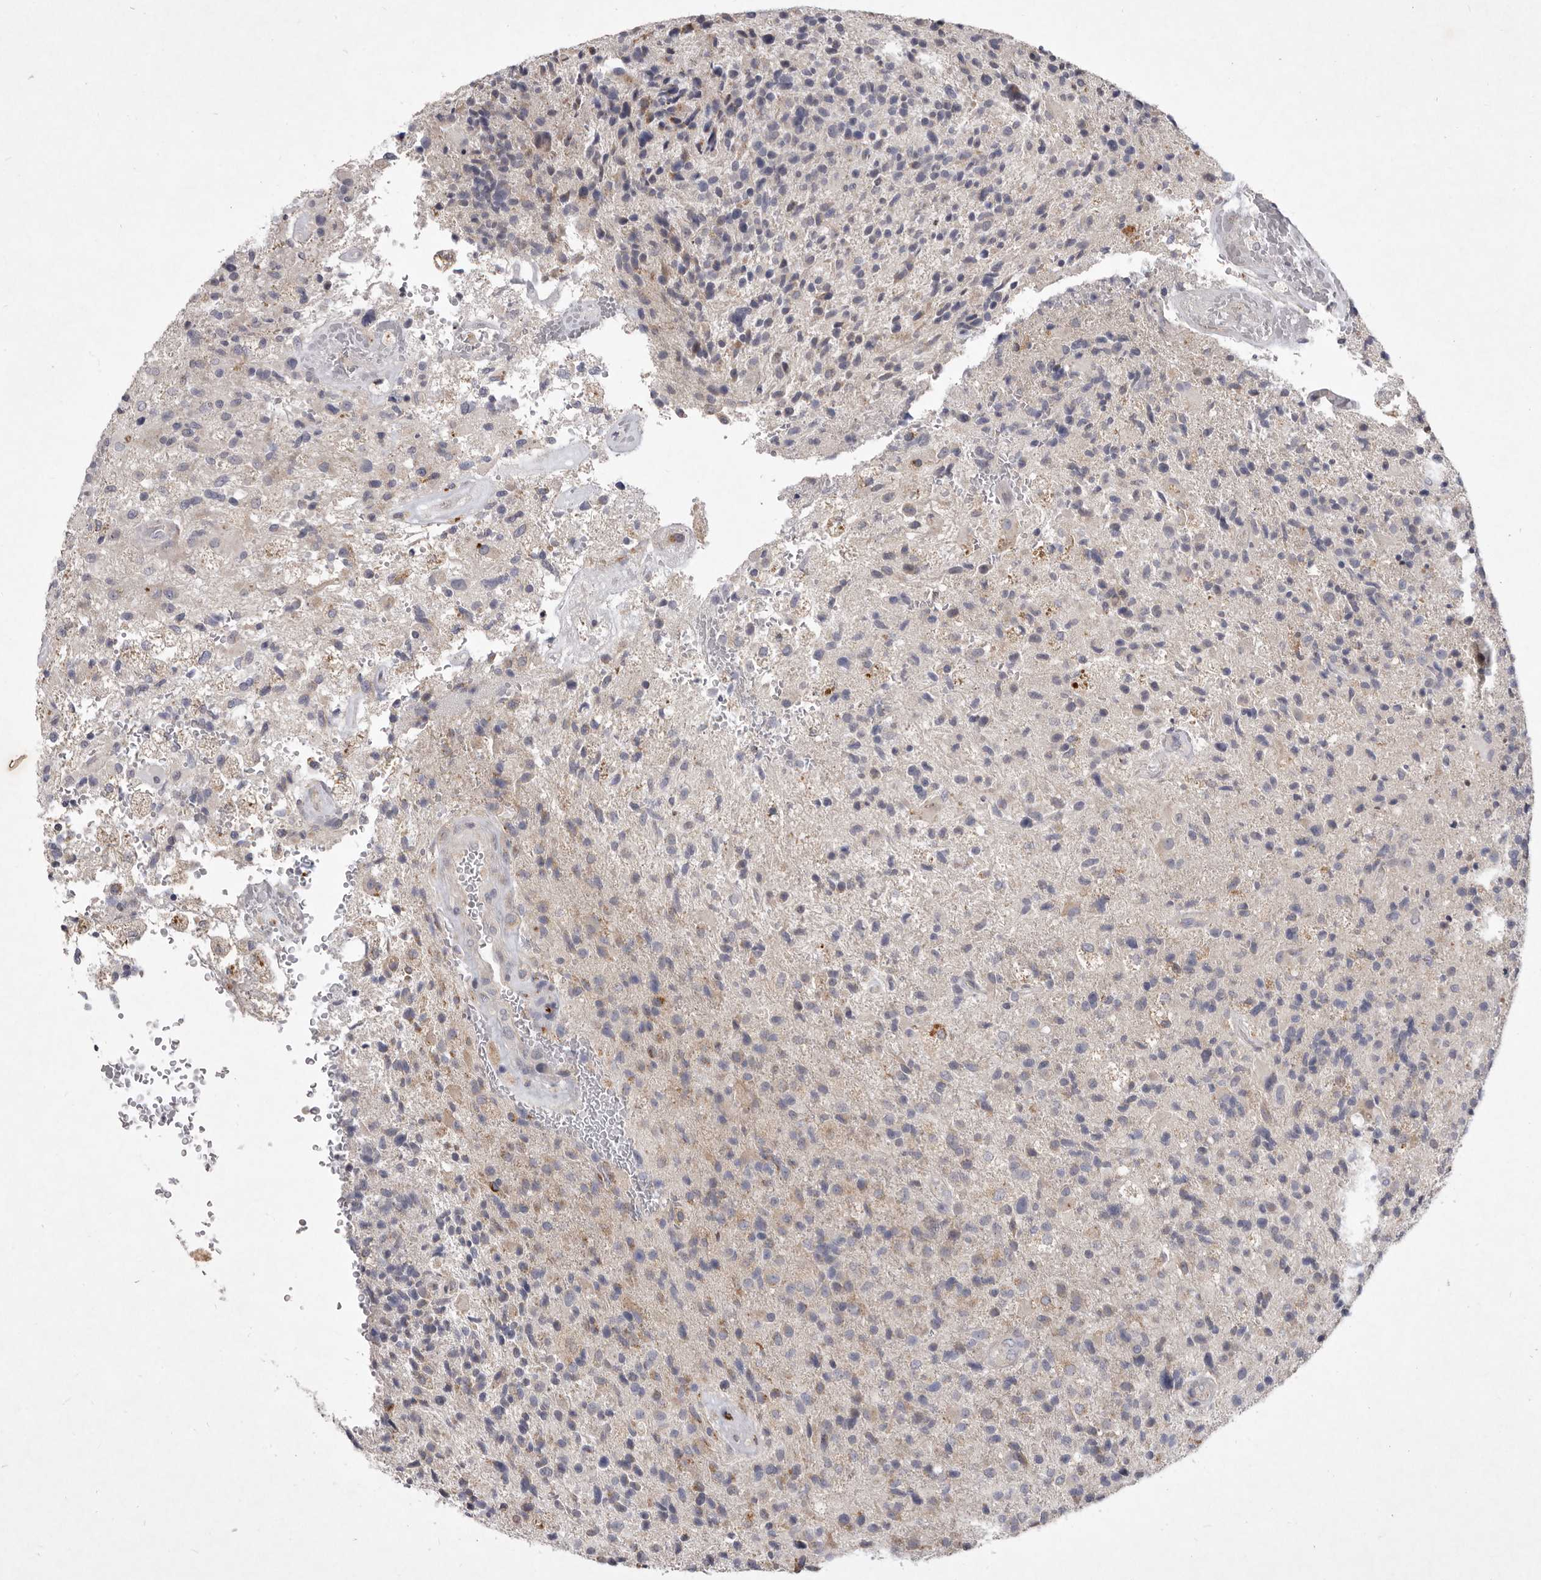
{"staining": {"intensity": "weak", "quantity": "<25%", "location": "cytoplasmic/membranous"}, "tissue": "glioma", "cell_type": "Tumor cells", "image_type": "cancer", "snomed": [{"axis": "morphology", "description": "Glioma, malignant, High grade"}, {"axis": "topography", "description": "Brain"}], "caption": "Immunohistochemical staining of malignant high-grade glioma demonstrates no significant positivity in tumor cells.", "gene": "P2RX6", "patient": {"sex": "male", "age": 72}}